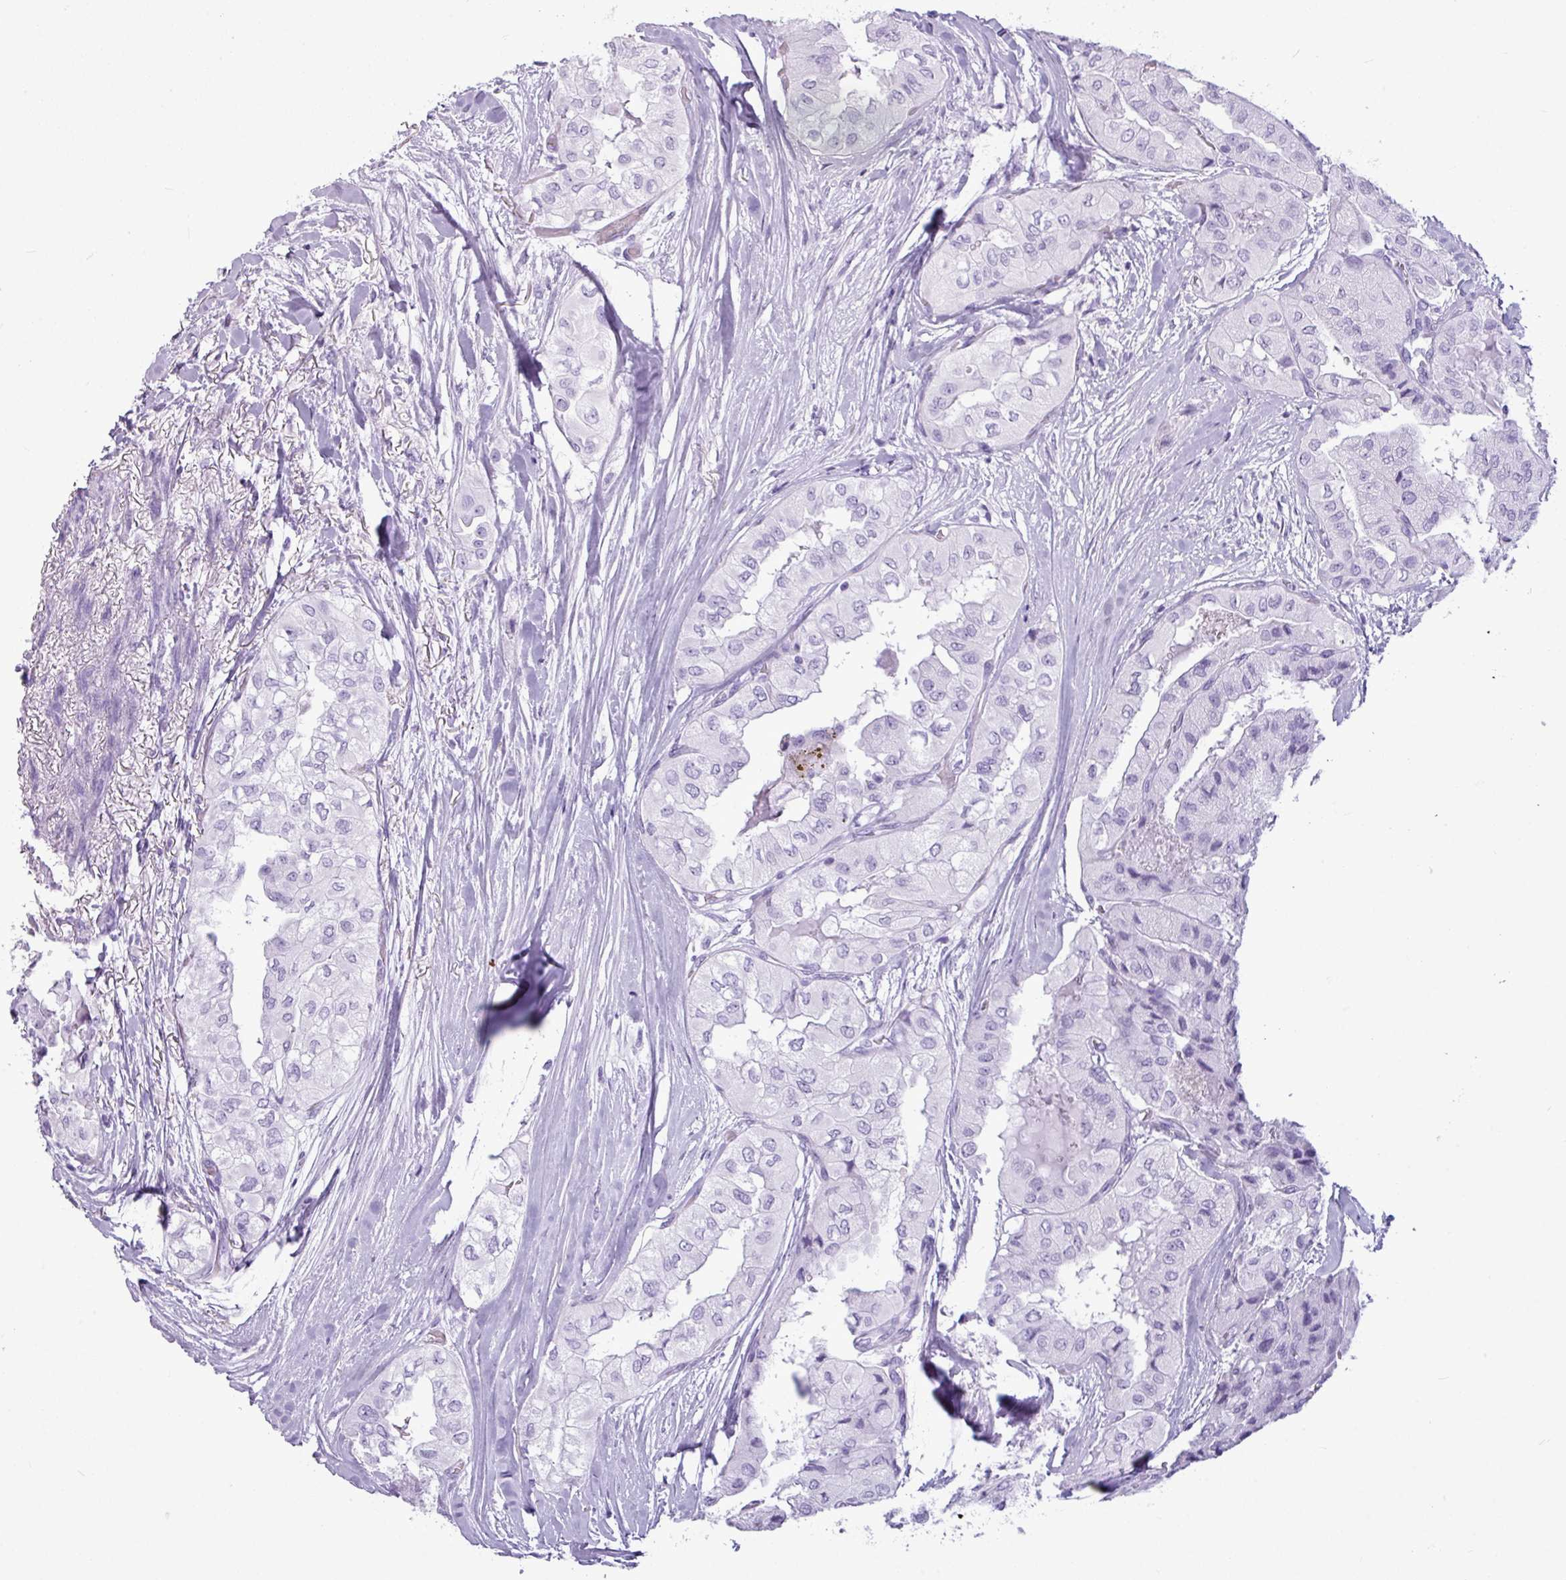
{"staining": {"intensity": "negative", "quantity": "none", "location": "none"}, "tissue": "thyroid cancer", "cell_type": "Tumor cells", "image_type": "cancer", "snomed": [{"axis": "morphology", "description": "Papillary adenocarcinoma, NOS"}, {"axis": "topography", "description": "Thyroid gland"}], "caption": "A high-resolution image shows immunohistochemistry (IHC) staining of thyroid cancer (papillary adenocarcinoma), which reveals no significant expression in tumor cells.", "gene": "AMY1B", "patient": {"sex": "female", "age": 59}}